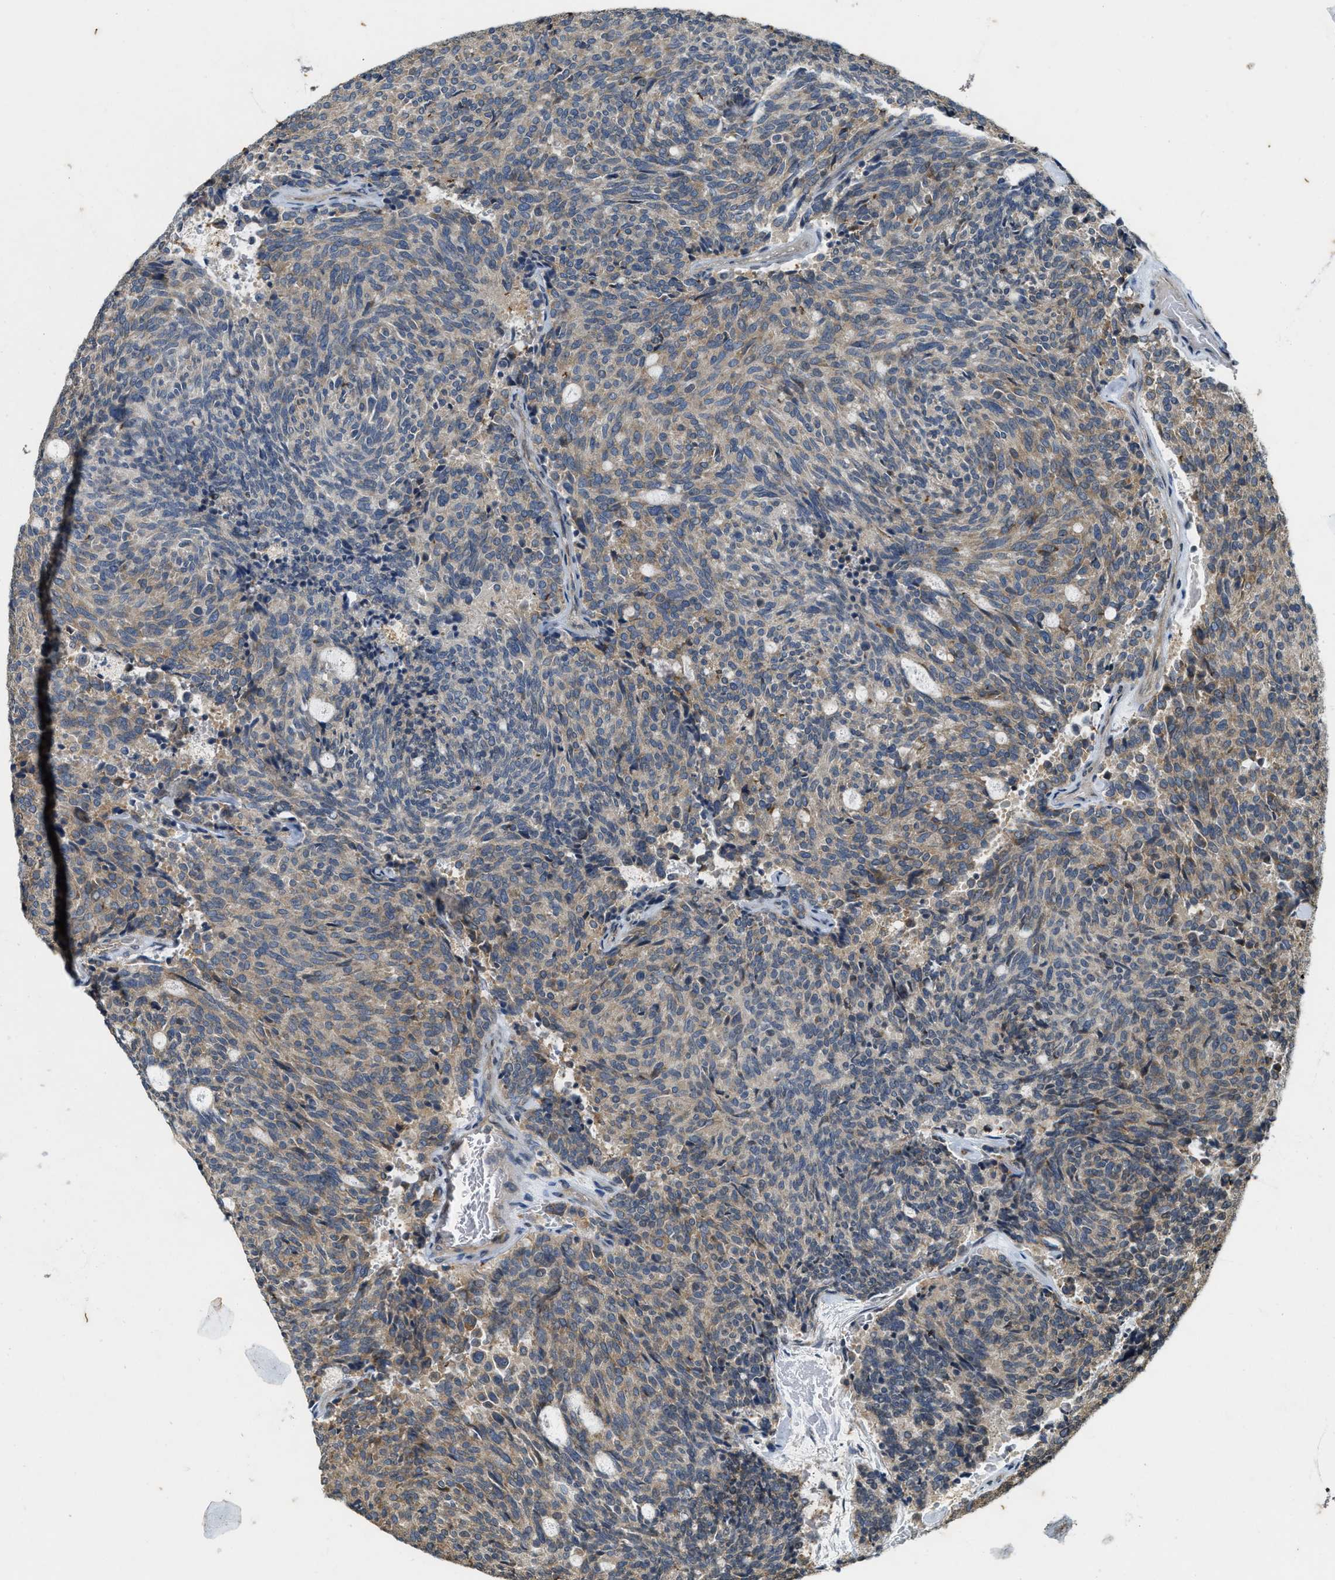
{"staining": {"intensity": "weak", "quantity": ">75%", "location": "cytoplasmic/membranous"}, "tissue": "carcinoid", "cell_type": "Tumor cells", "image_type": "cancer", "snomed": [{"axis": "morphology", "description": "Carcinoid, malignant, NOS"}, {"axis": "topography", "description": "Pancreas"}], "caption": "Immunohistochemical staining of carcinoid demonstrates low levels of weak cytoplasmic/membranous expression in about >75% of tumor cells.", "gene": "KIF21A", "patient": {"sex": "female", "age": 54}}